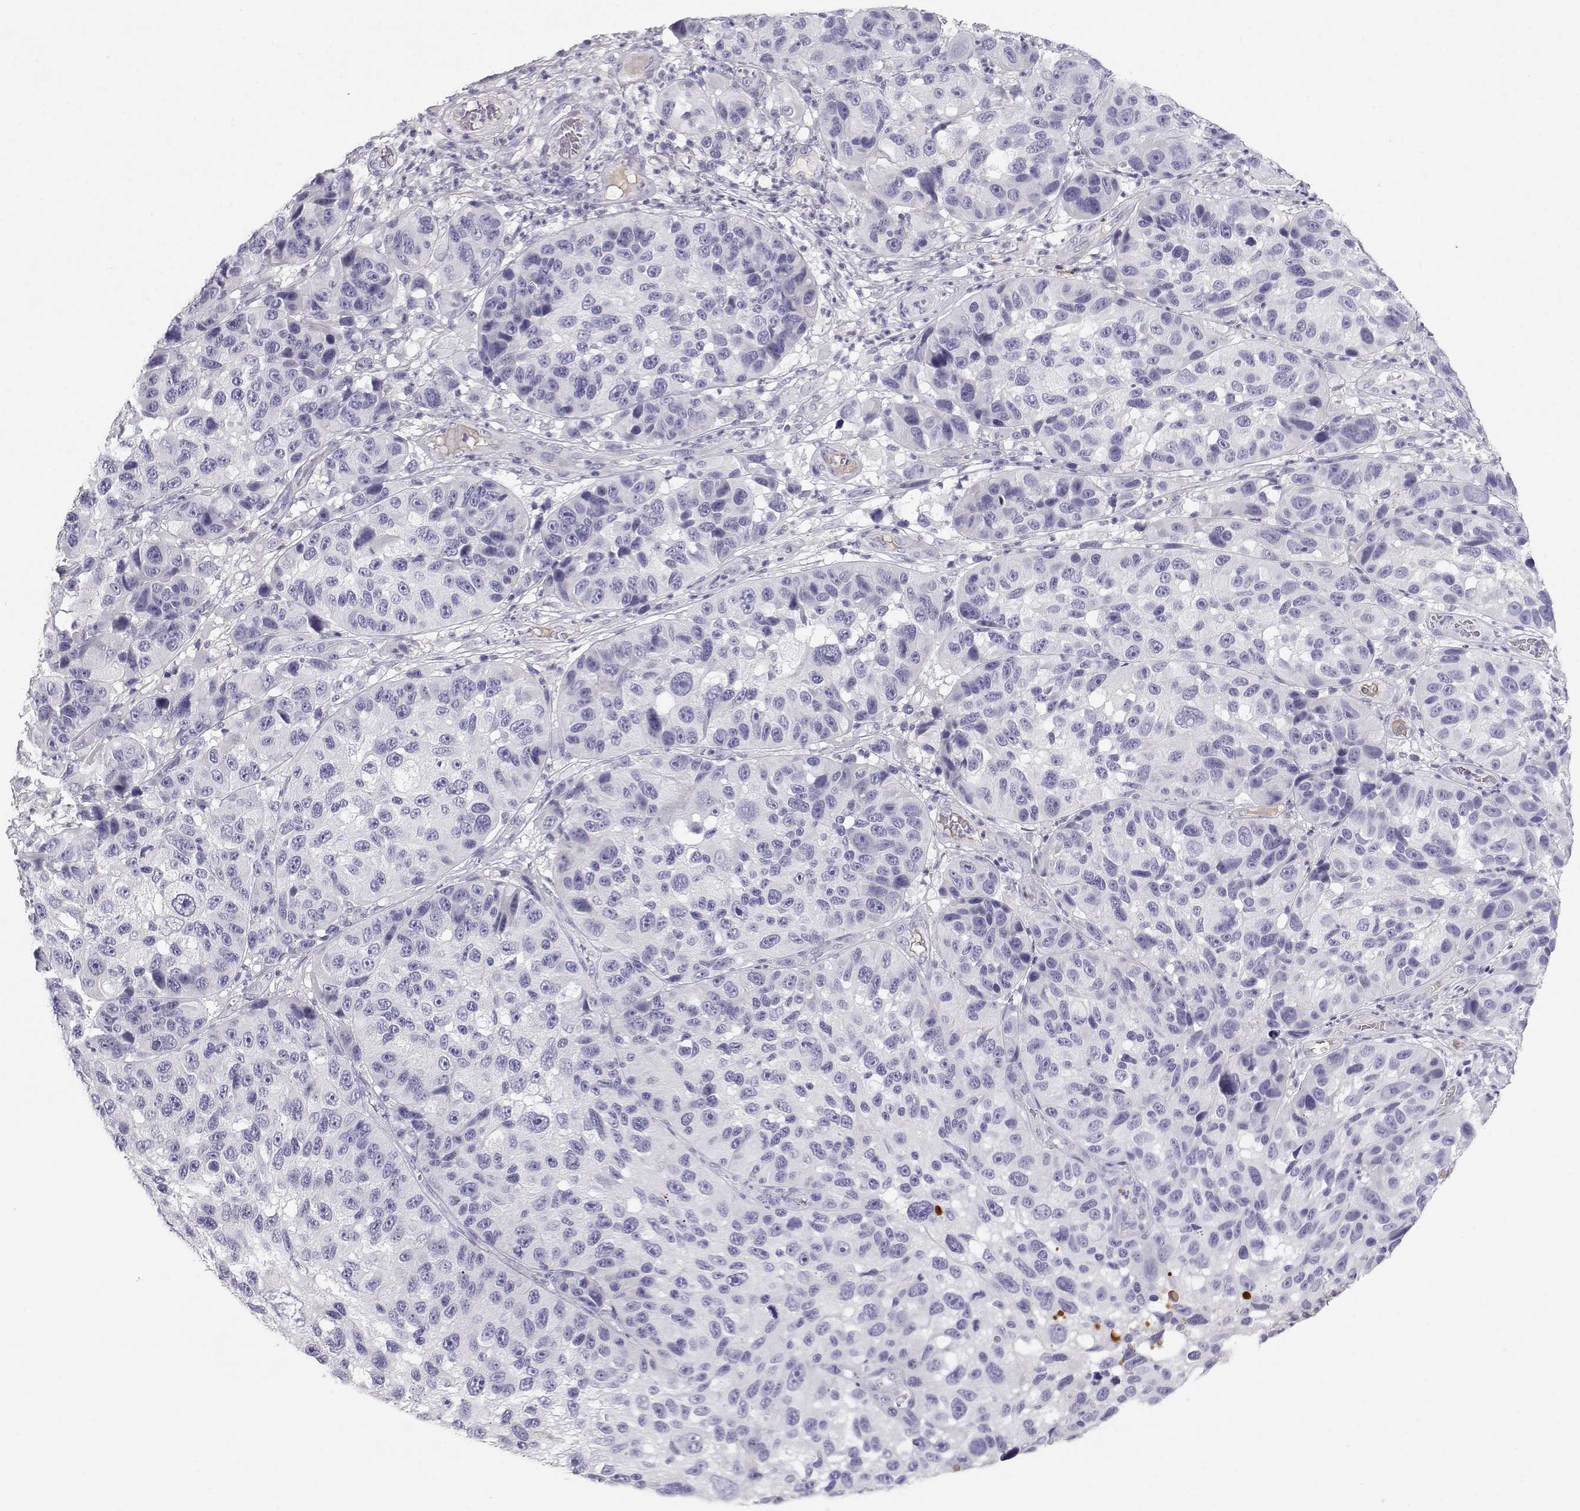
{"staining": {"intensity": "negative", "quantity": "none", "location": "none"}, "tissue": "melanoma", "cell_type": "Tumor cells", "image_type": "cancer", "snomed": [{"axis": "morphology", "description": "Malignant melanoma, NOS"}, {"axis": "topography", "description": "Skin"}], "caption": "A high-resolution histopathology image shows immunohistochemistry (IHC) staining of malignant melanoma, which shows no significant staining in tumor cells.", "gene": "CDHR1", "patient": {"sex": "male", "age": 53}}